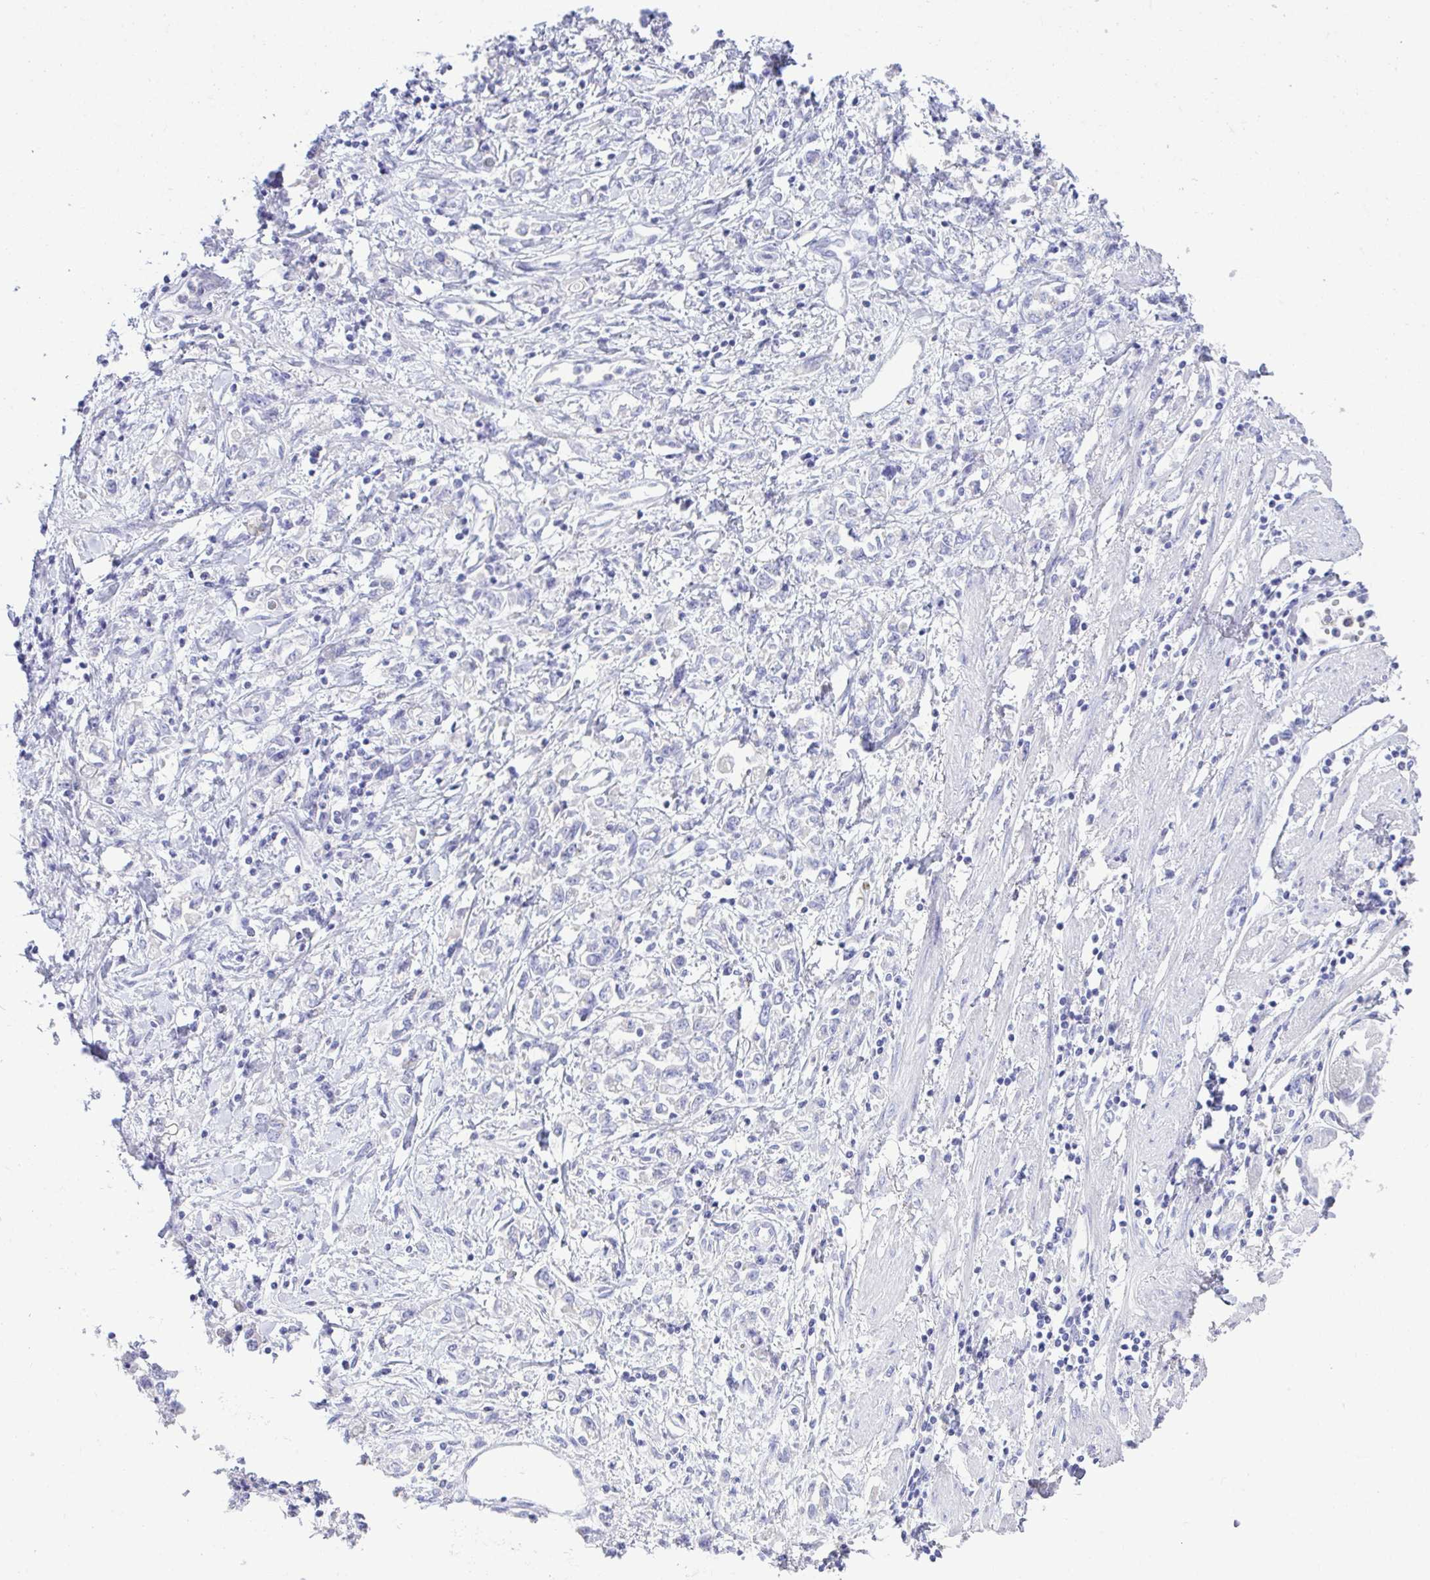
{"staining": {"intensity": "negative", "quantity": "none", "location": "none"}, "tissue": "stomach cancer", "cell_type": "Tumor cells", "image_type": "cancer", "snomed": [{"axis": "morphology", "description": "Adenocarcinoma, NOS"}, {"axis": "topography", "description": "Stomach"}], "caption": "A micrograph of human stomach cancer (adenocarcinoma) is negative for staining in tumor cells.", "gene": "PLEKHH1", "patient": {"sex": "female", "age": 76}}